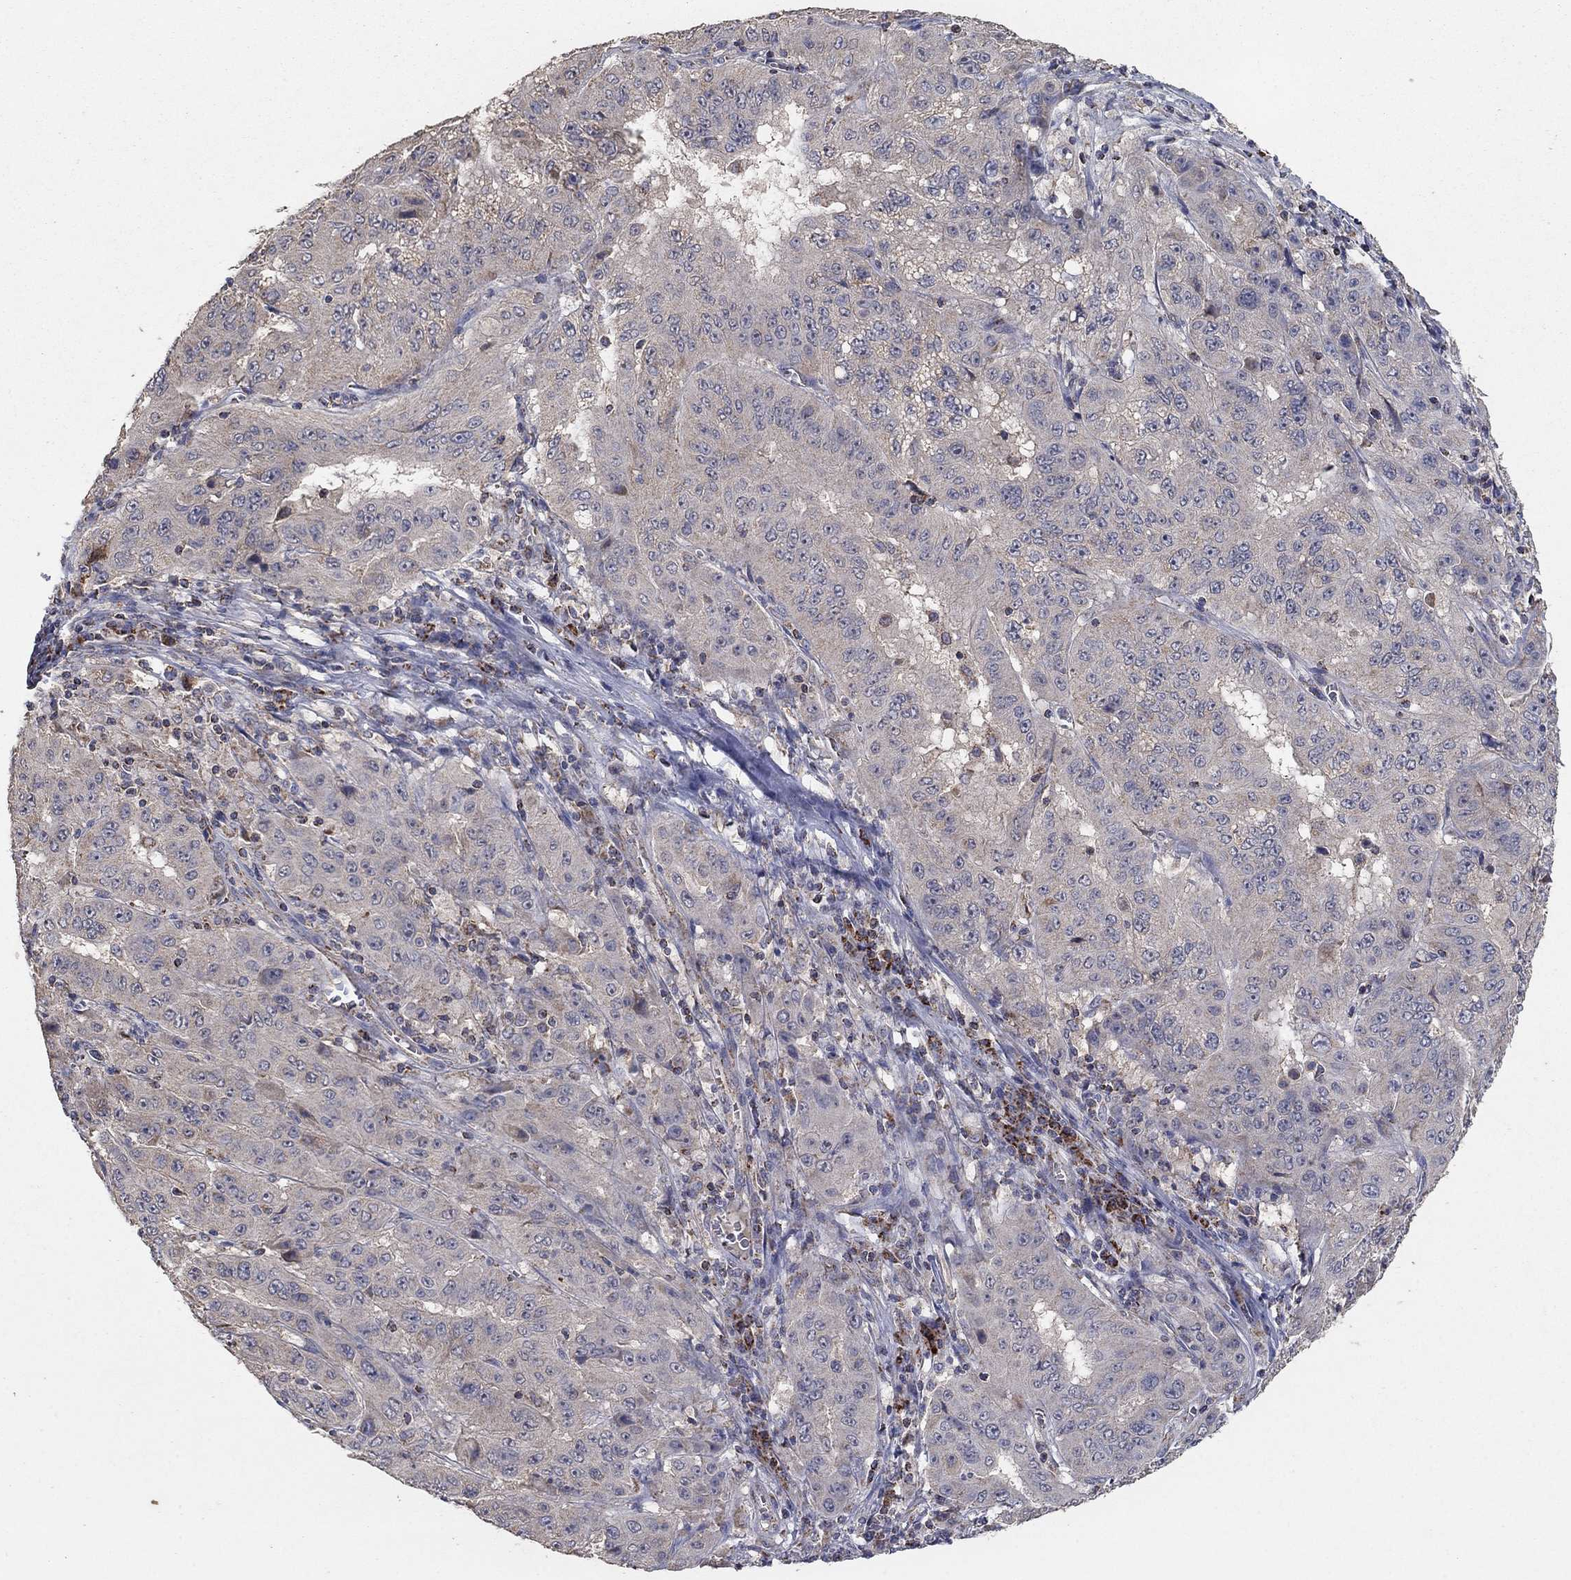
{"staining": {"intensity": "weak", "quantity": "<25%", "location": "cytoplasmic/membranous"}, "tissue": "pancreatic cancer", "cell_type": "Tumor cells", "image_type": "cancer", "snomed": [{"axis": "morphology", "description": "Adenocarcinoma, NOS"}, {"axis": "topography", "description": "Pancreas"}], "caption": "Pancreatic cancer (adenocarcinoma) was stained to show a protein in brown. There is no significant staining in tumor cells. (DAB (3,3'-diaminobenzidine) immunohistochemistry (IHC), high magnification).", "gene": "GPSM1", "patient": {"sex": "male", "age": 63}}